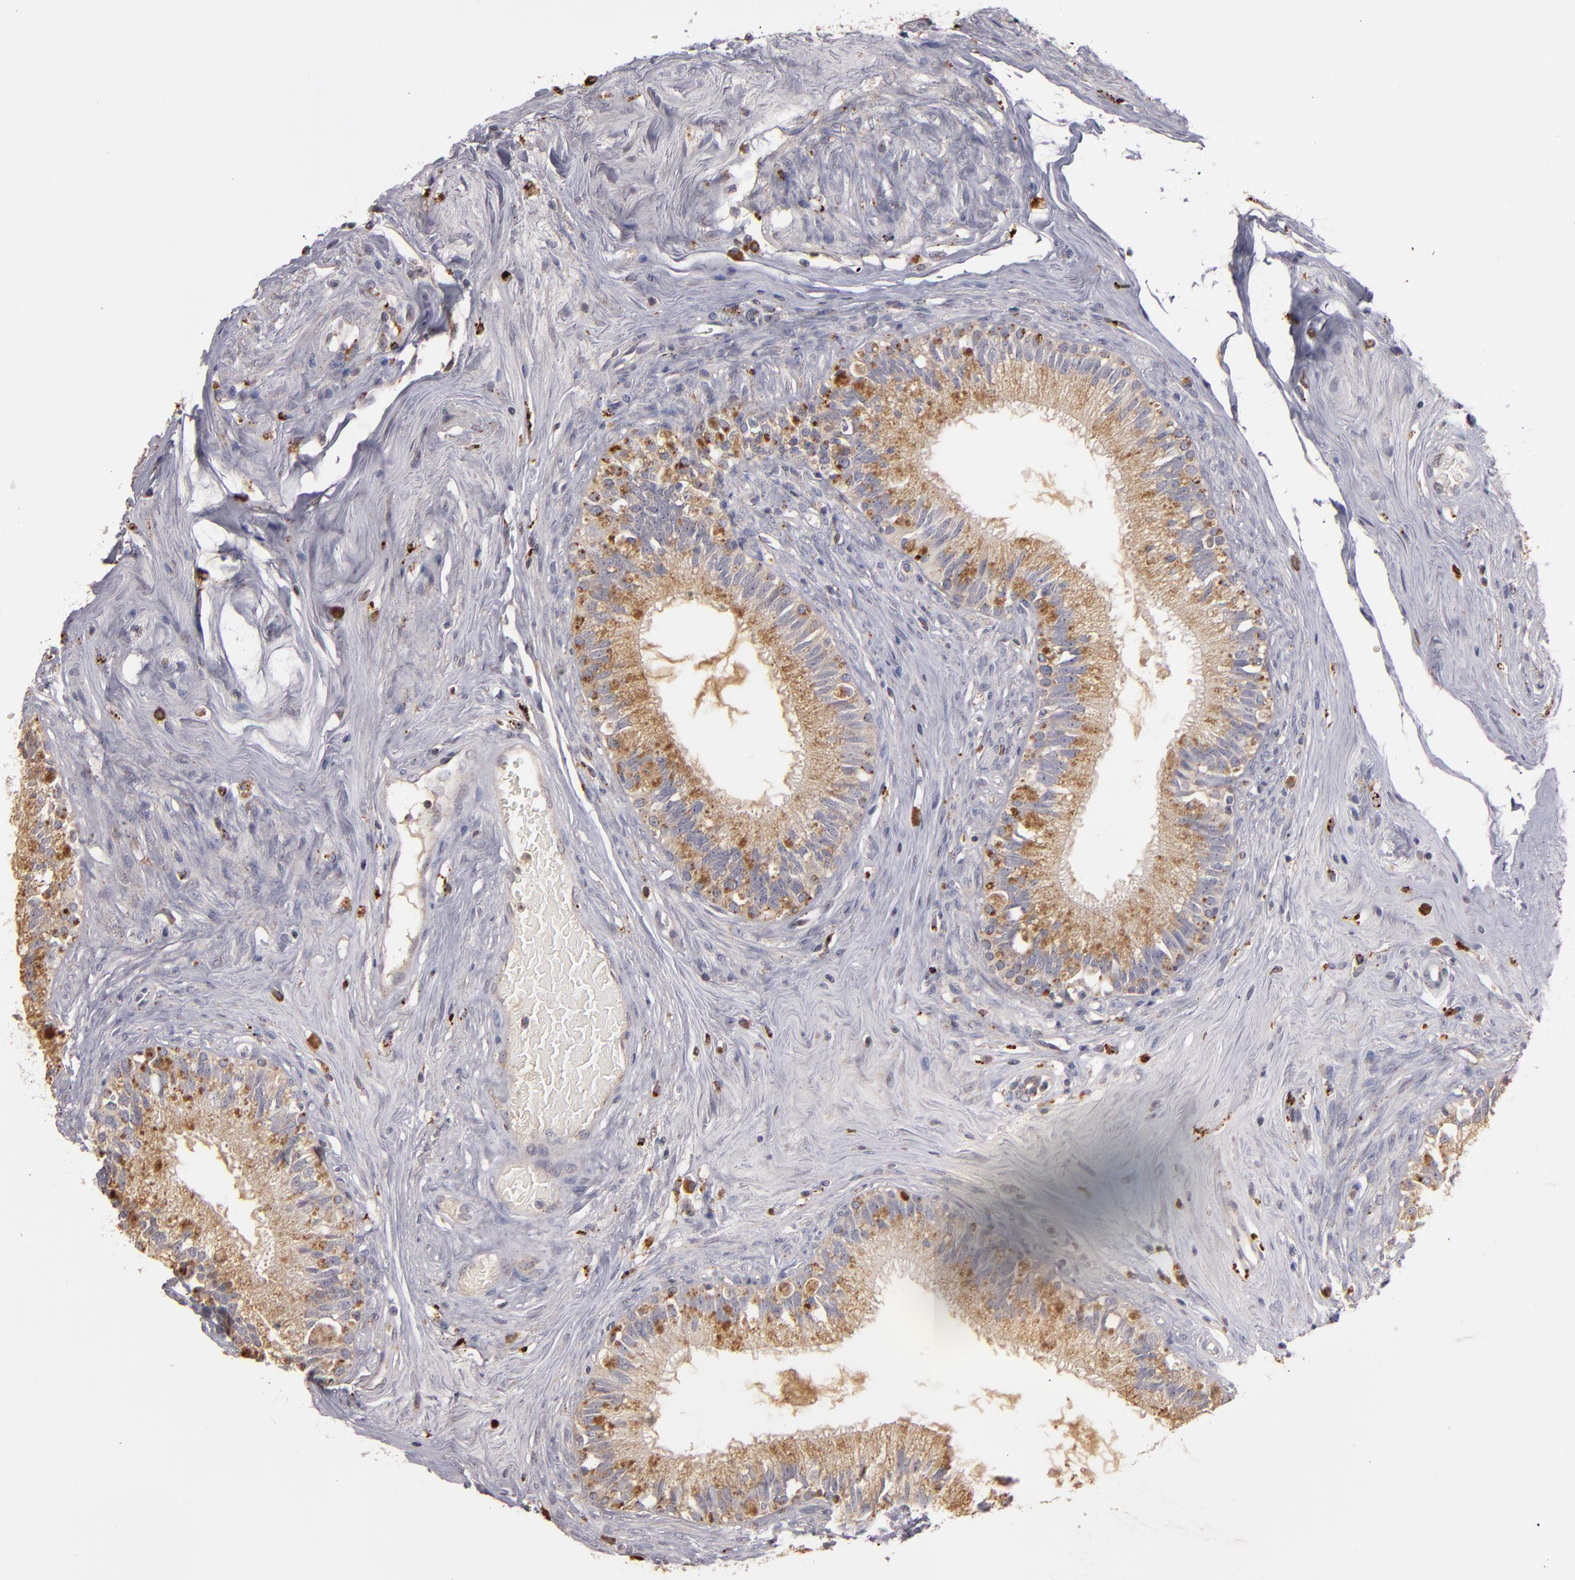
{"staining": {"intensity": "moderate", "quantity": ">75%", "location": "cytoplasmic/membranous"}, "tissue": "epididymis", "cell_type": "Glandular cells", "image_type": "normal", "snomed": [{"axis": "morphology", "description": "Normal tissue, NOS"}, {"axis": "morphology", "description": "Inflammation, NOS"}, {"axis": "topography", "description": "Epididymis"}], "caption": "This is a photomicrograph of immunohistochemistry staining of benign epididymis, which shows moderate expression in the cytoplasmic/membranous of glandular cells.", "gene": "TRAF1", "patient": {"sex": "male", "age": 84}}